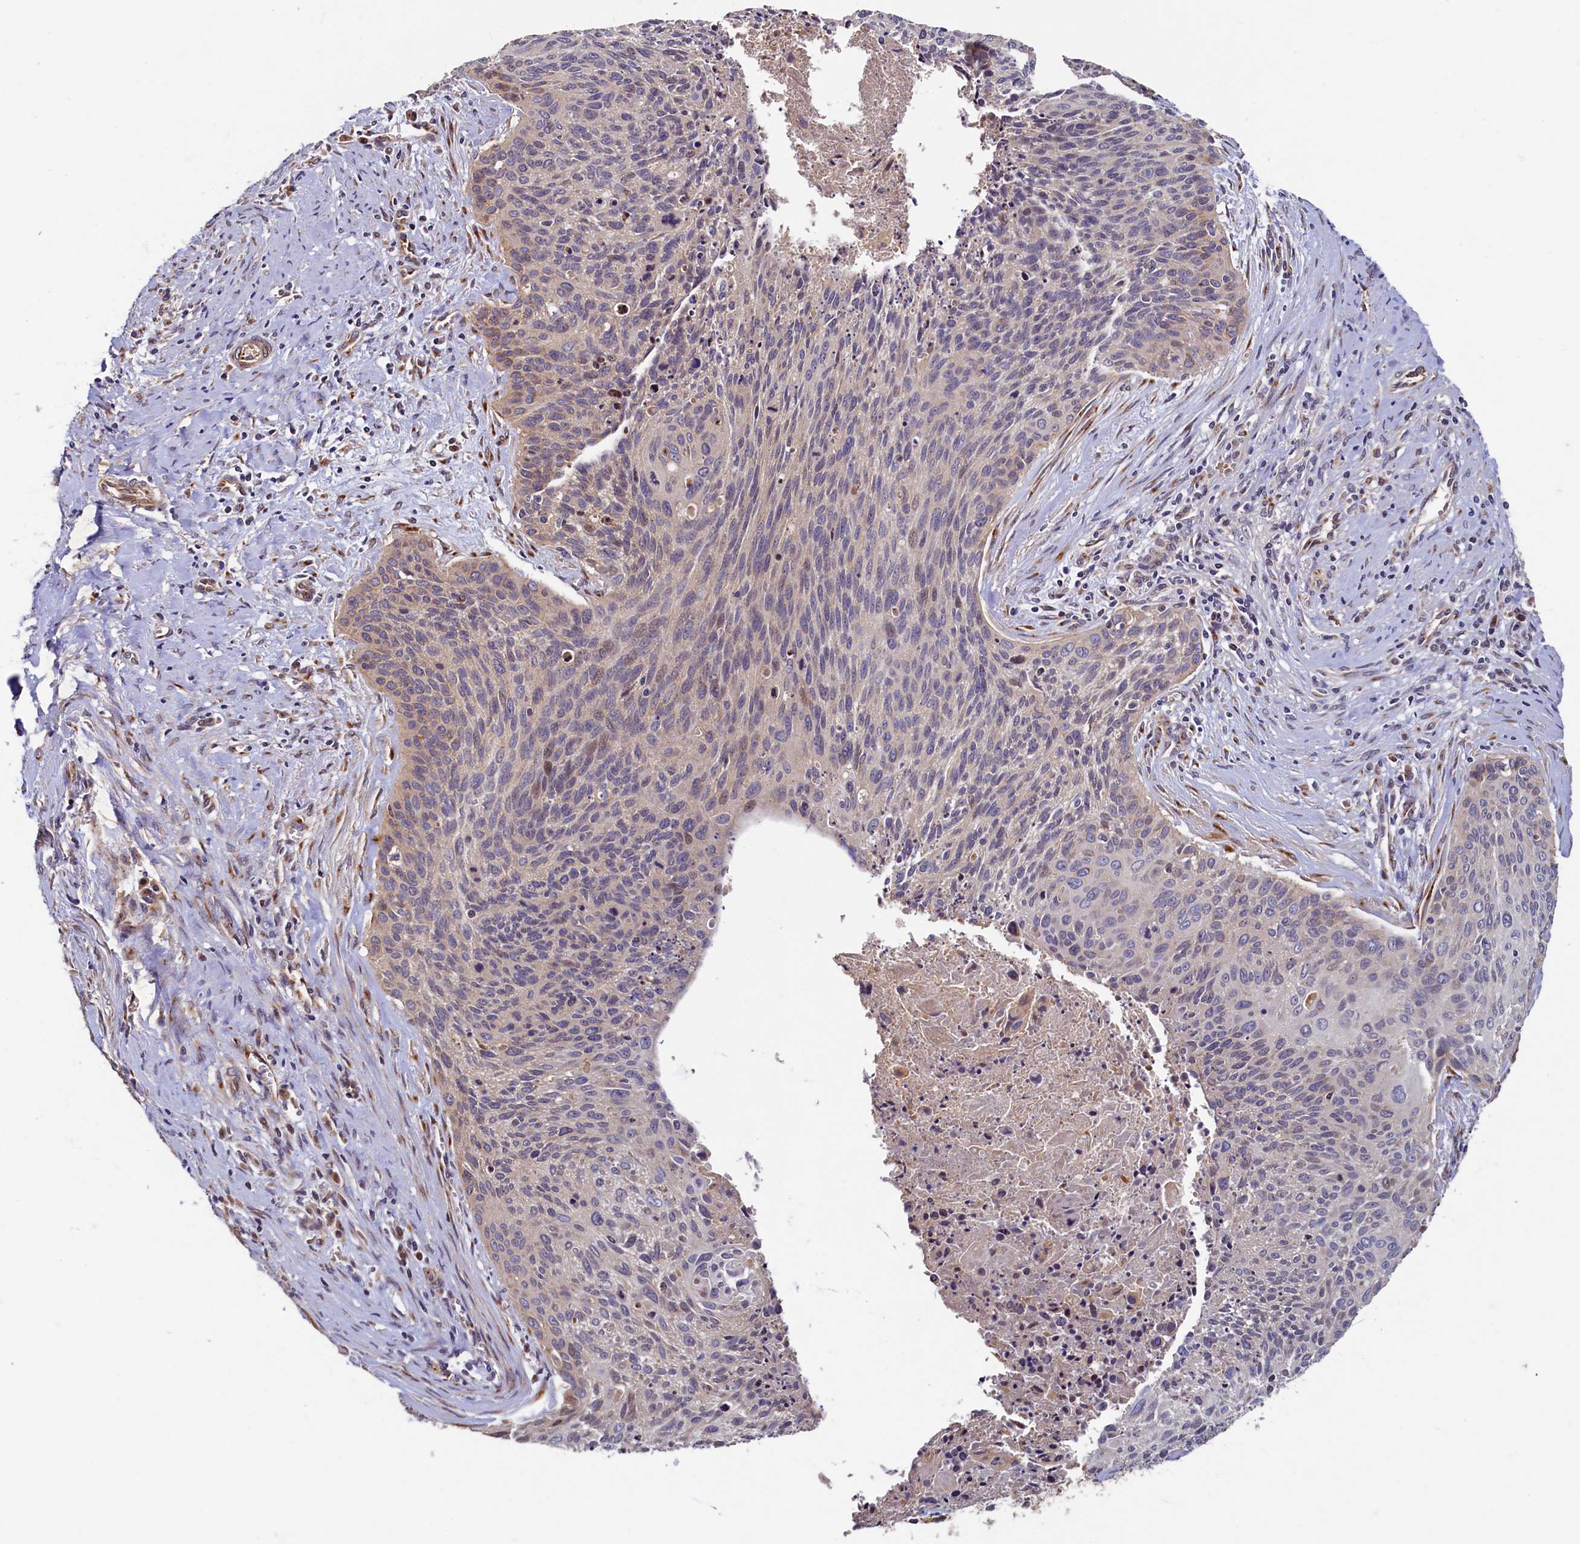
{"staining": {"intensity": "weak", "quantity": "<25%", "location": "cytoplasmic/membranous"}, "tissue": "cervical cancer", "cell_type": "Tumor cells", "image_type": "cancer", "snomed": [{"axis": "morphology", "description": "Squamous cell carcinoma, NOS"}, {"axis": "topography", "description": "Cervix"}], "caption": "Immunohistochemical staining of human cervical cancer reveals no significant positivity in tumor cells. (Immunohistochemistry, brightfield microscopy, high magnification).", "gene": "TMEM181", "patient": {"sex": "female", "age": 55}}